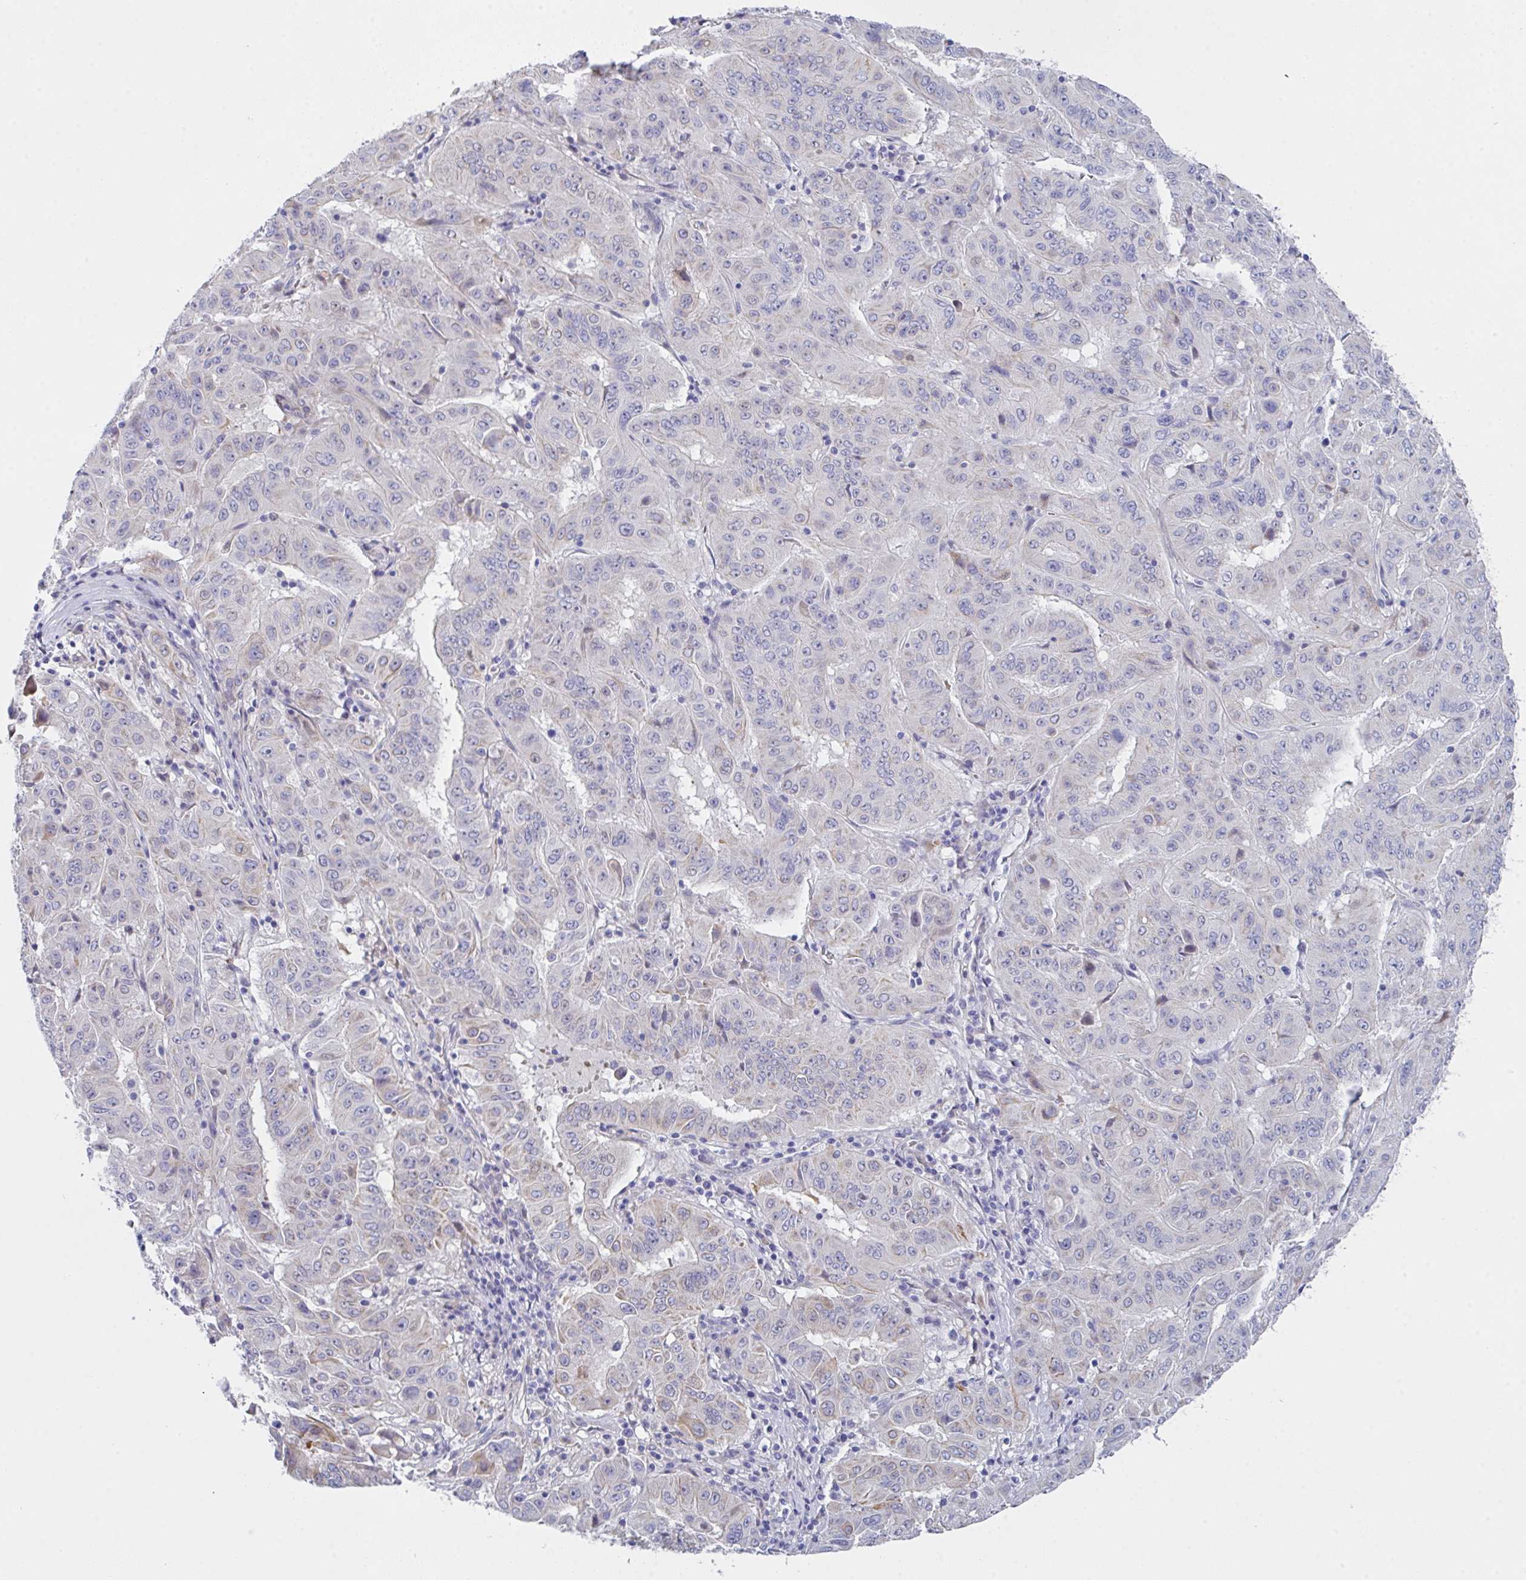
{"staining": {"intensity": "weak", "quantity": "<25%", "location": "cytoplasmic/membranous"}, "tissue": "pancreatic cancer", "cell_type": "Tumor cells", "image_type": "cancer", "snomed": [{"axis": "morphology", "description": "Adenocarcinoma, NOS"}, {"axis": "topography", "description": "Pancreas"}], "caption": "High magnification brightfield microscopy of pancreatic cancer stained with DAB (brown) and counterstained with hematoxylin (blue): tumor cells show no significant staining.", "gene": "FBXO47", "patient": {"sex": "male", "age": 63}}